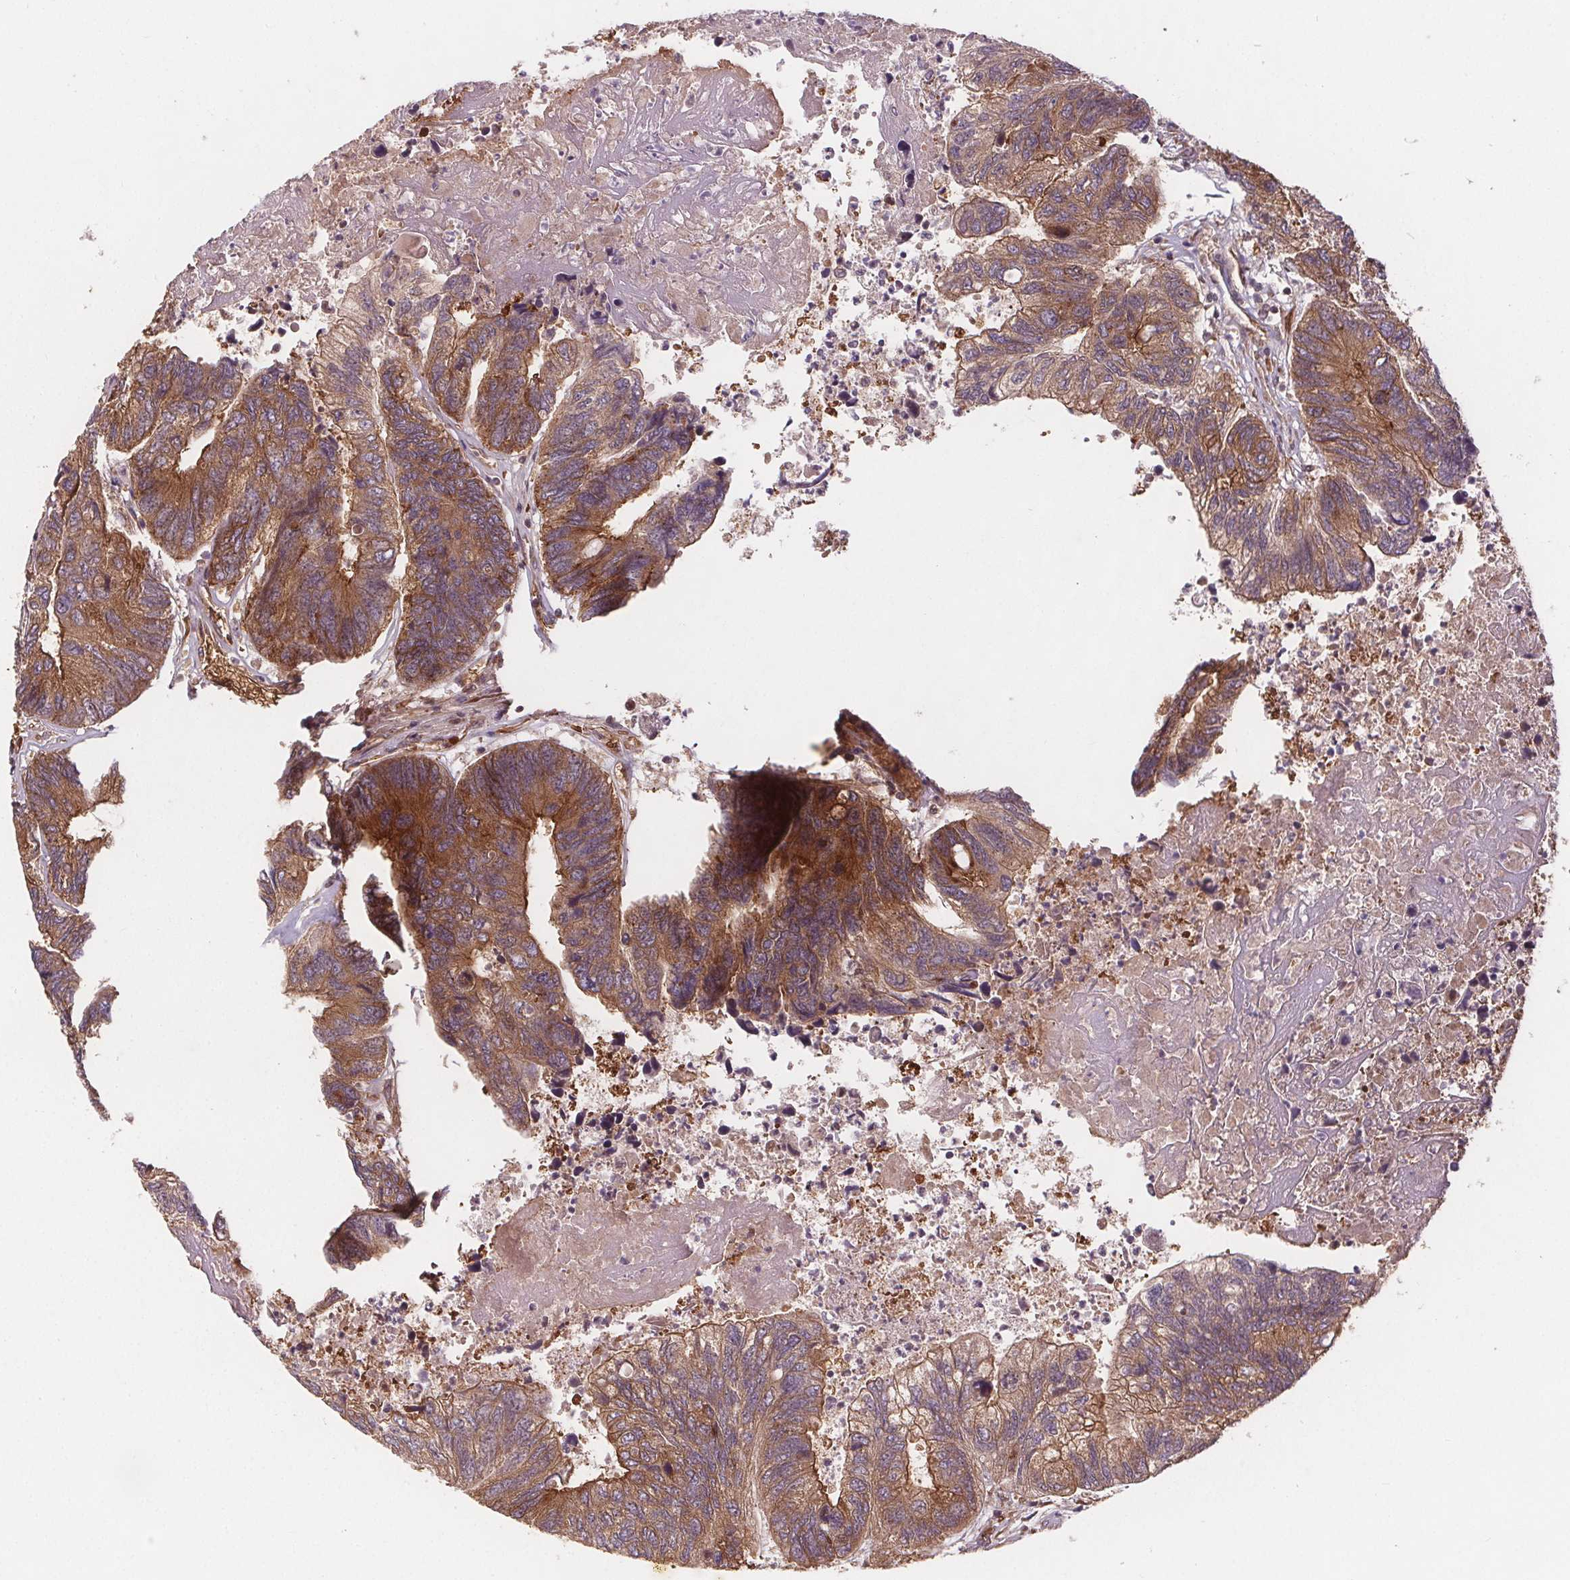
{"staining": {"intensity": "moderate", "quantity": ">75%", "location": "cytoplasmic/membranous"}, "tissue": "colorectal cancer", "cell_type": "Tumor cells", "image_type": "cancer", "snomed": [{"axis": "morphology", "description": "Adenocarcinoma, NOS"}, {"axis": "topography", "description": "Colon"}], "caption": "A histopathology image of adenocarcinoma (colorectal) stained for a protein shows moderate cytoplasmic/membranous brown staining in tumor cells.", "gene": "EIF3D", "patient": {"sex": "female", "age": 67}}